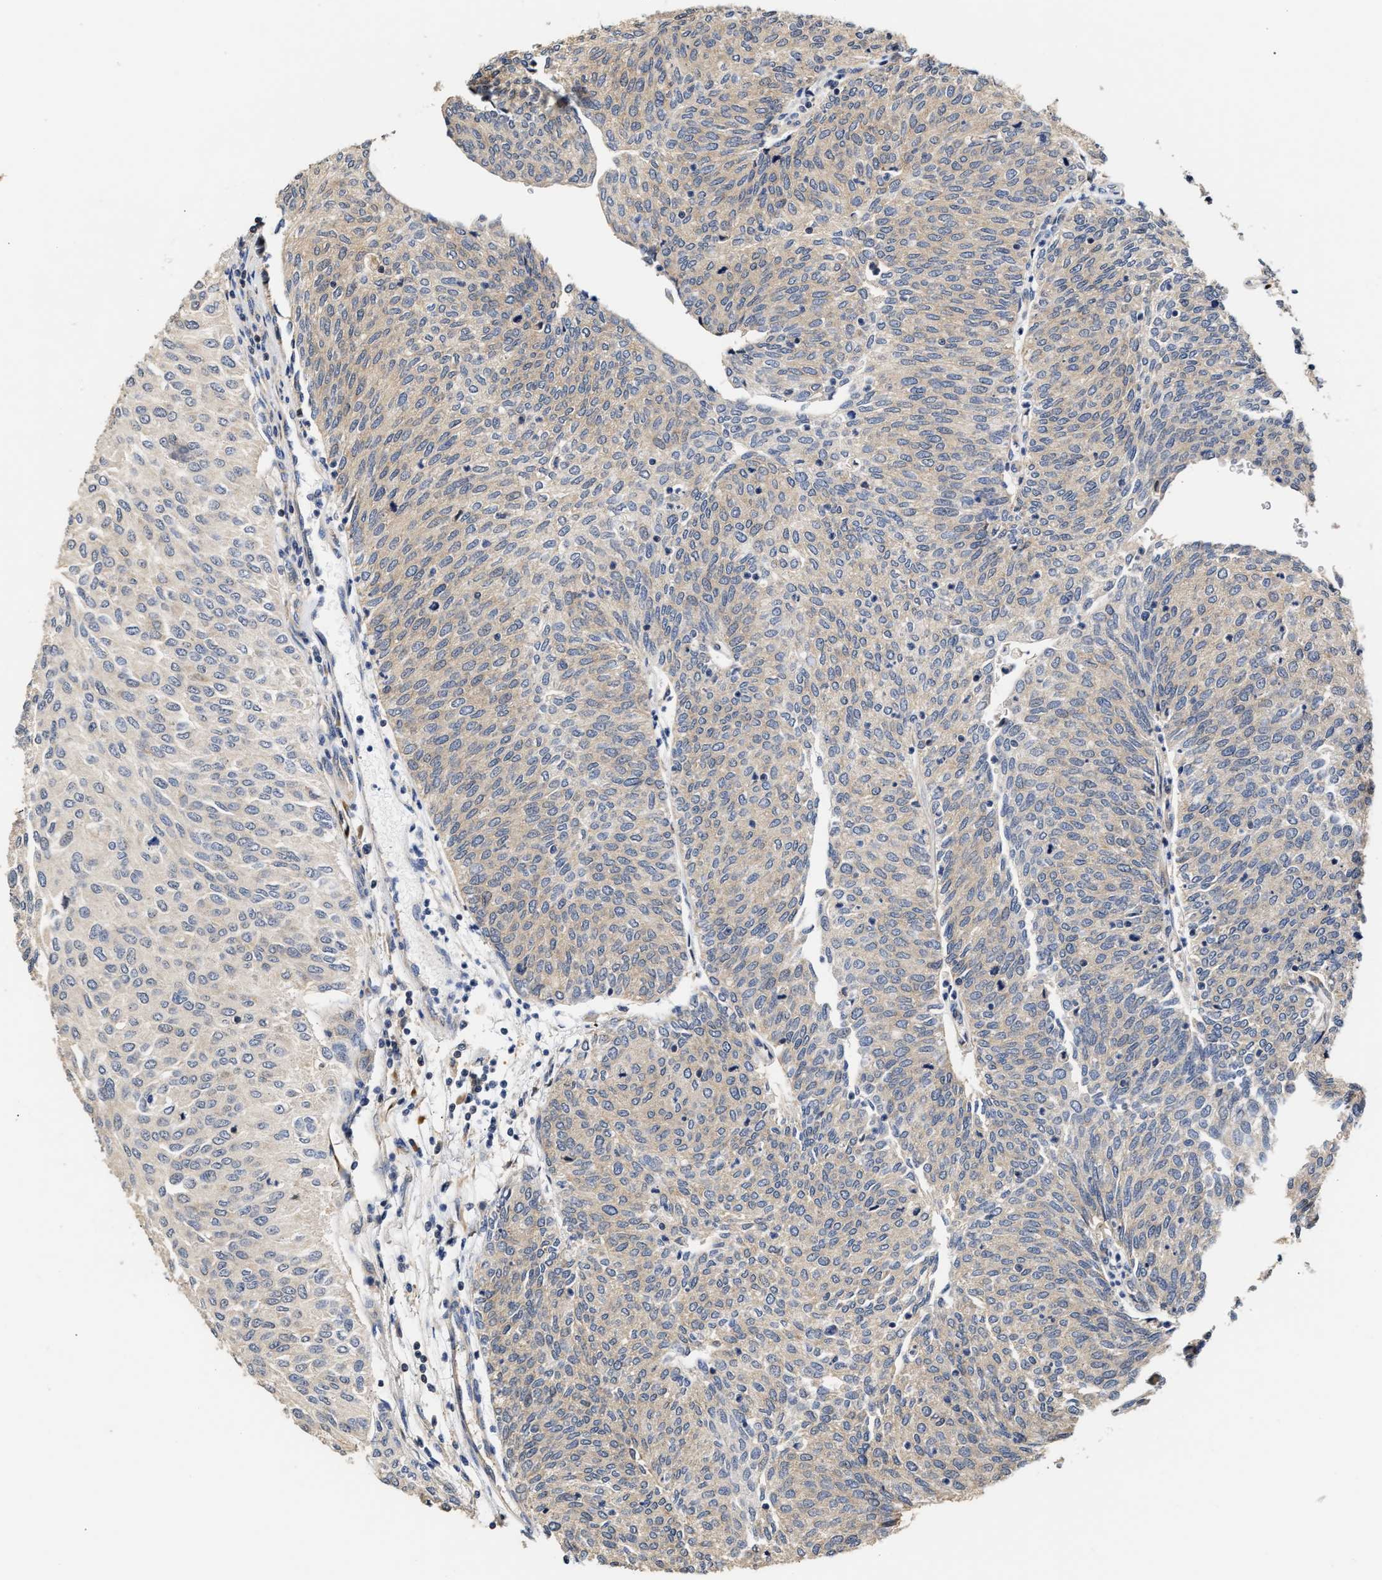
{"staining": {"intensity": "weak", "quantity": "25%-75%", "location": "cytoplasmic/membranous"}, "tissue": "urothelial cancer", "cell_type": "Tumor cells", "image_type": "cancer", "snomed": [{"axis": "morphology", "description": "Urothelial carcinoma, Low grade"}, {"axis": "topography", "description": "Urinary bladder"}], "caption": "The image demonstrates immunohistochemical staining of urothelial carcinoma (low-grade). There is weak cytoplasmic/membranous expression is seen in approximately 25%-75% of tumor cells.", "gene": "CLIP2", "patient": {"sex": "female", "age": 79}}